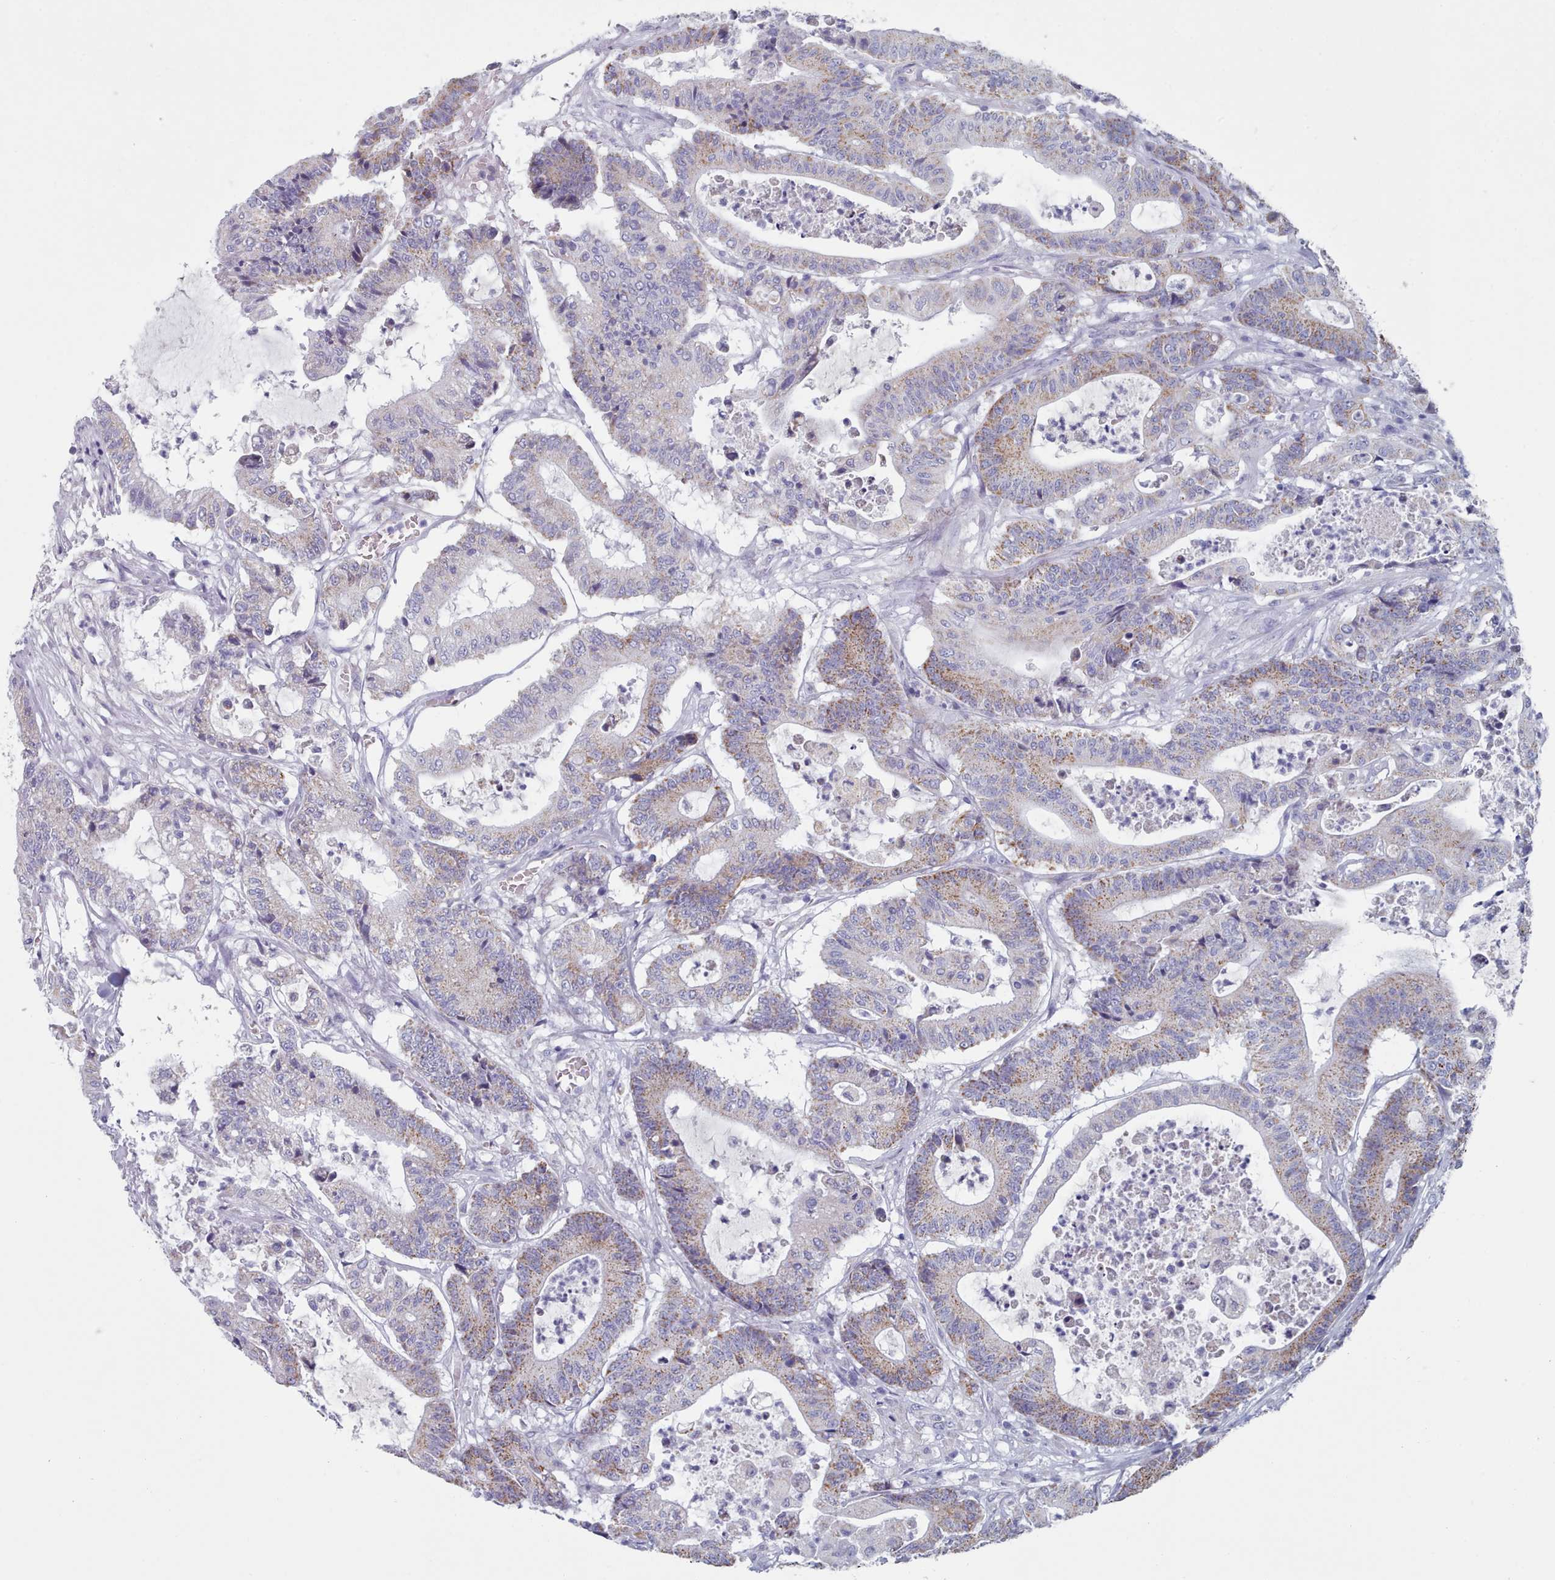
{"staining": {"intensity": "moderate", "quantity": "25%-75%", "location": "cytoplasmic/membranous"}, "tissue": "colorectal cancer", "cell_type": "Tumor cells", "image_type": "cancer", "snomed": [{"axis": "morphology", "description": "Adenocarcinoma, NOS"}, {"axis": "topography", "description": "Colon"}], "caption": "Colorectal cancer stained with DAB immunohistochemistry (IHC) reveals medium levels of moderate cytoplasmic/membranous expression in about 25%-75% of tumor cells.", "gene": "HAO1", "patient": {"sex": "female", "age": 84}}